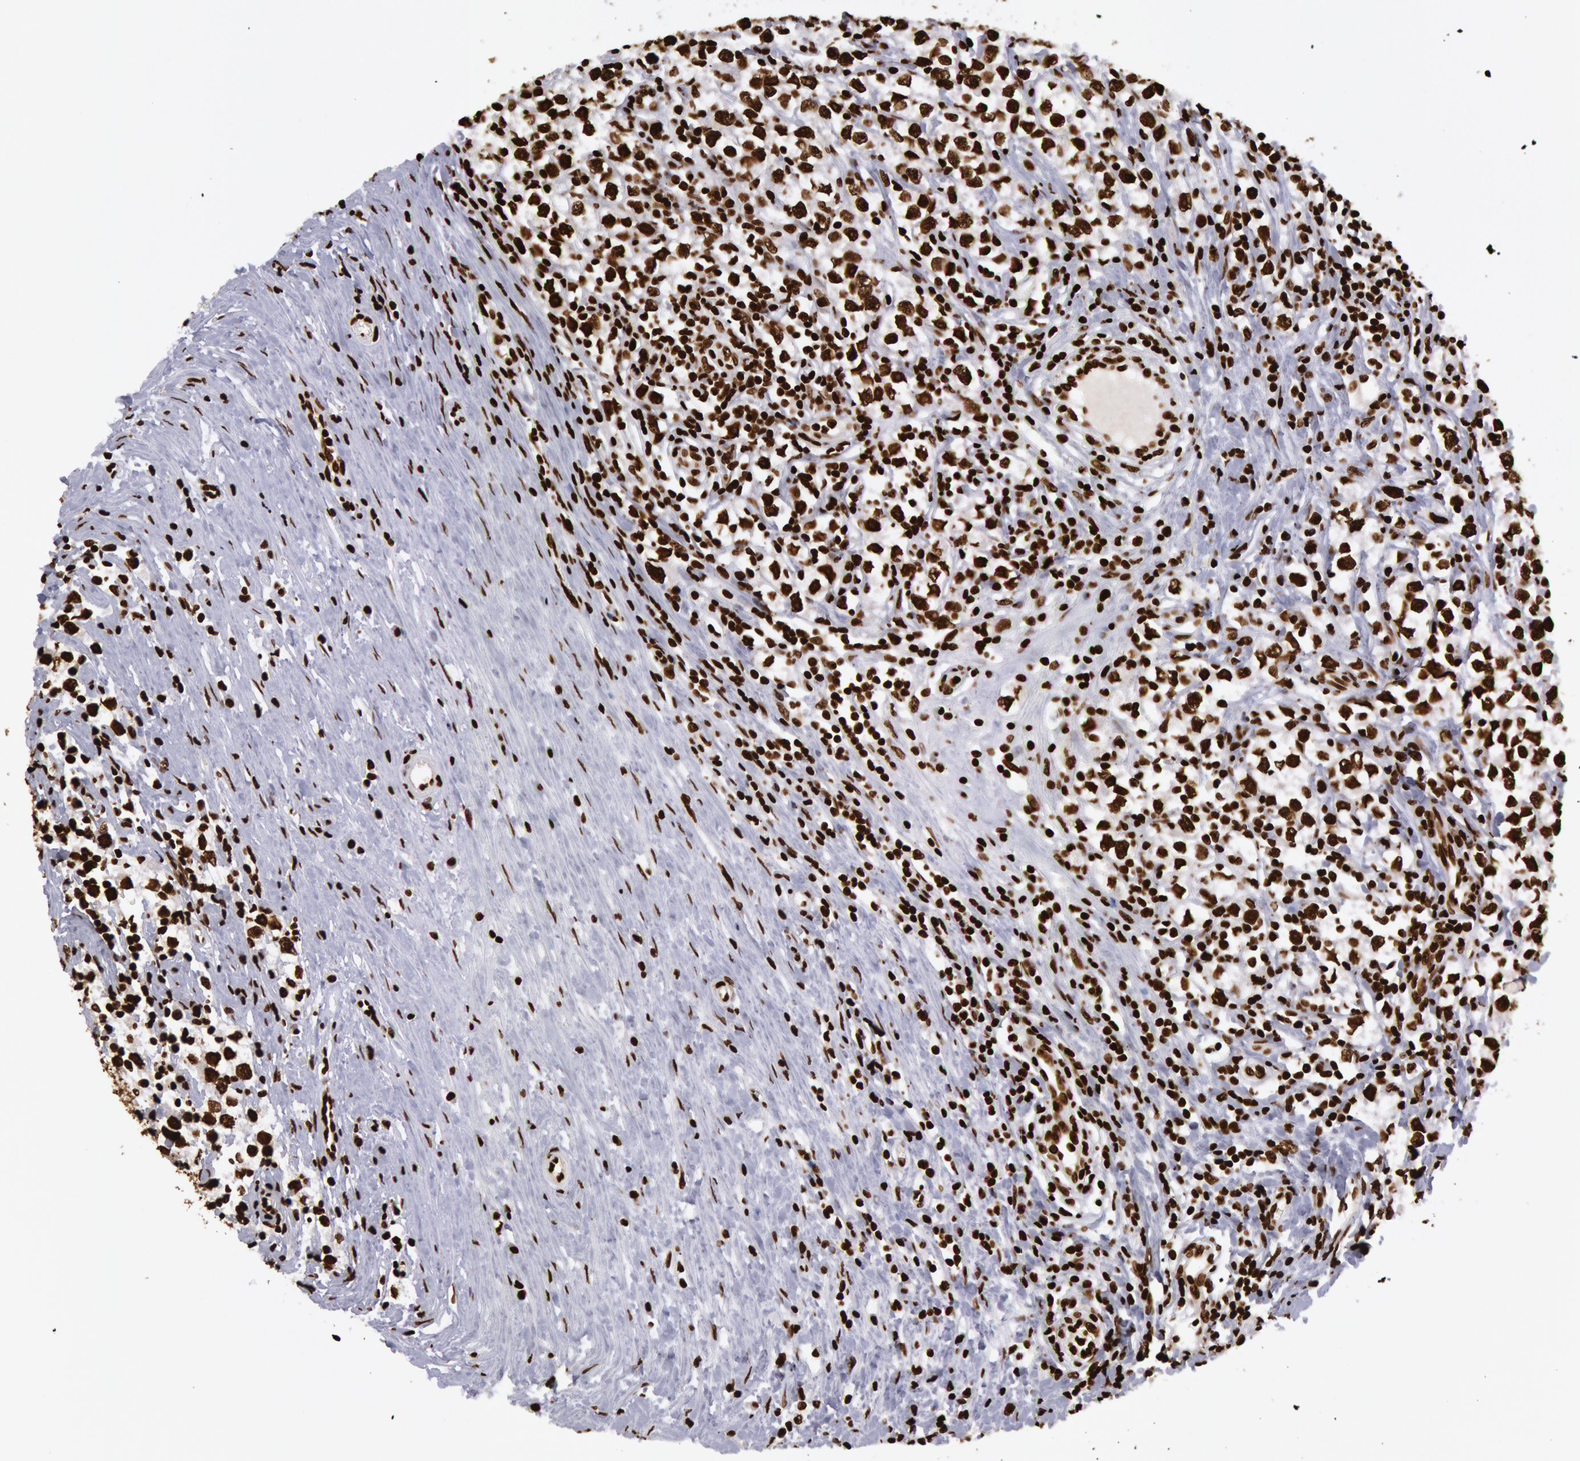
{"staining": {"intensity": "strong", "quantity": ">75%", "location": "nuclear"}, "tissue": "testis cancer", "cell_type": "Tumor cells", "image_type": "cancer", "snomed": [{"axis": "morphology", "description": "Seminoma, NOS"}, {"axis": "topography", "description": "Testis"}], "caption": "IHC staining of testis cancer, which demonstrates high levels of strong nuclear staining in about >75% of tumor cells indicating strong nuclear protein positivity. The staining was performed using DAB (brown) for protein detection and nuclei were counterstained in hematoxylin (blue).", "gene": "H3-4", "patient": {"sex": "male", "age": 35}}